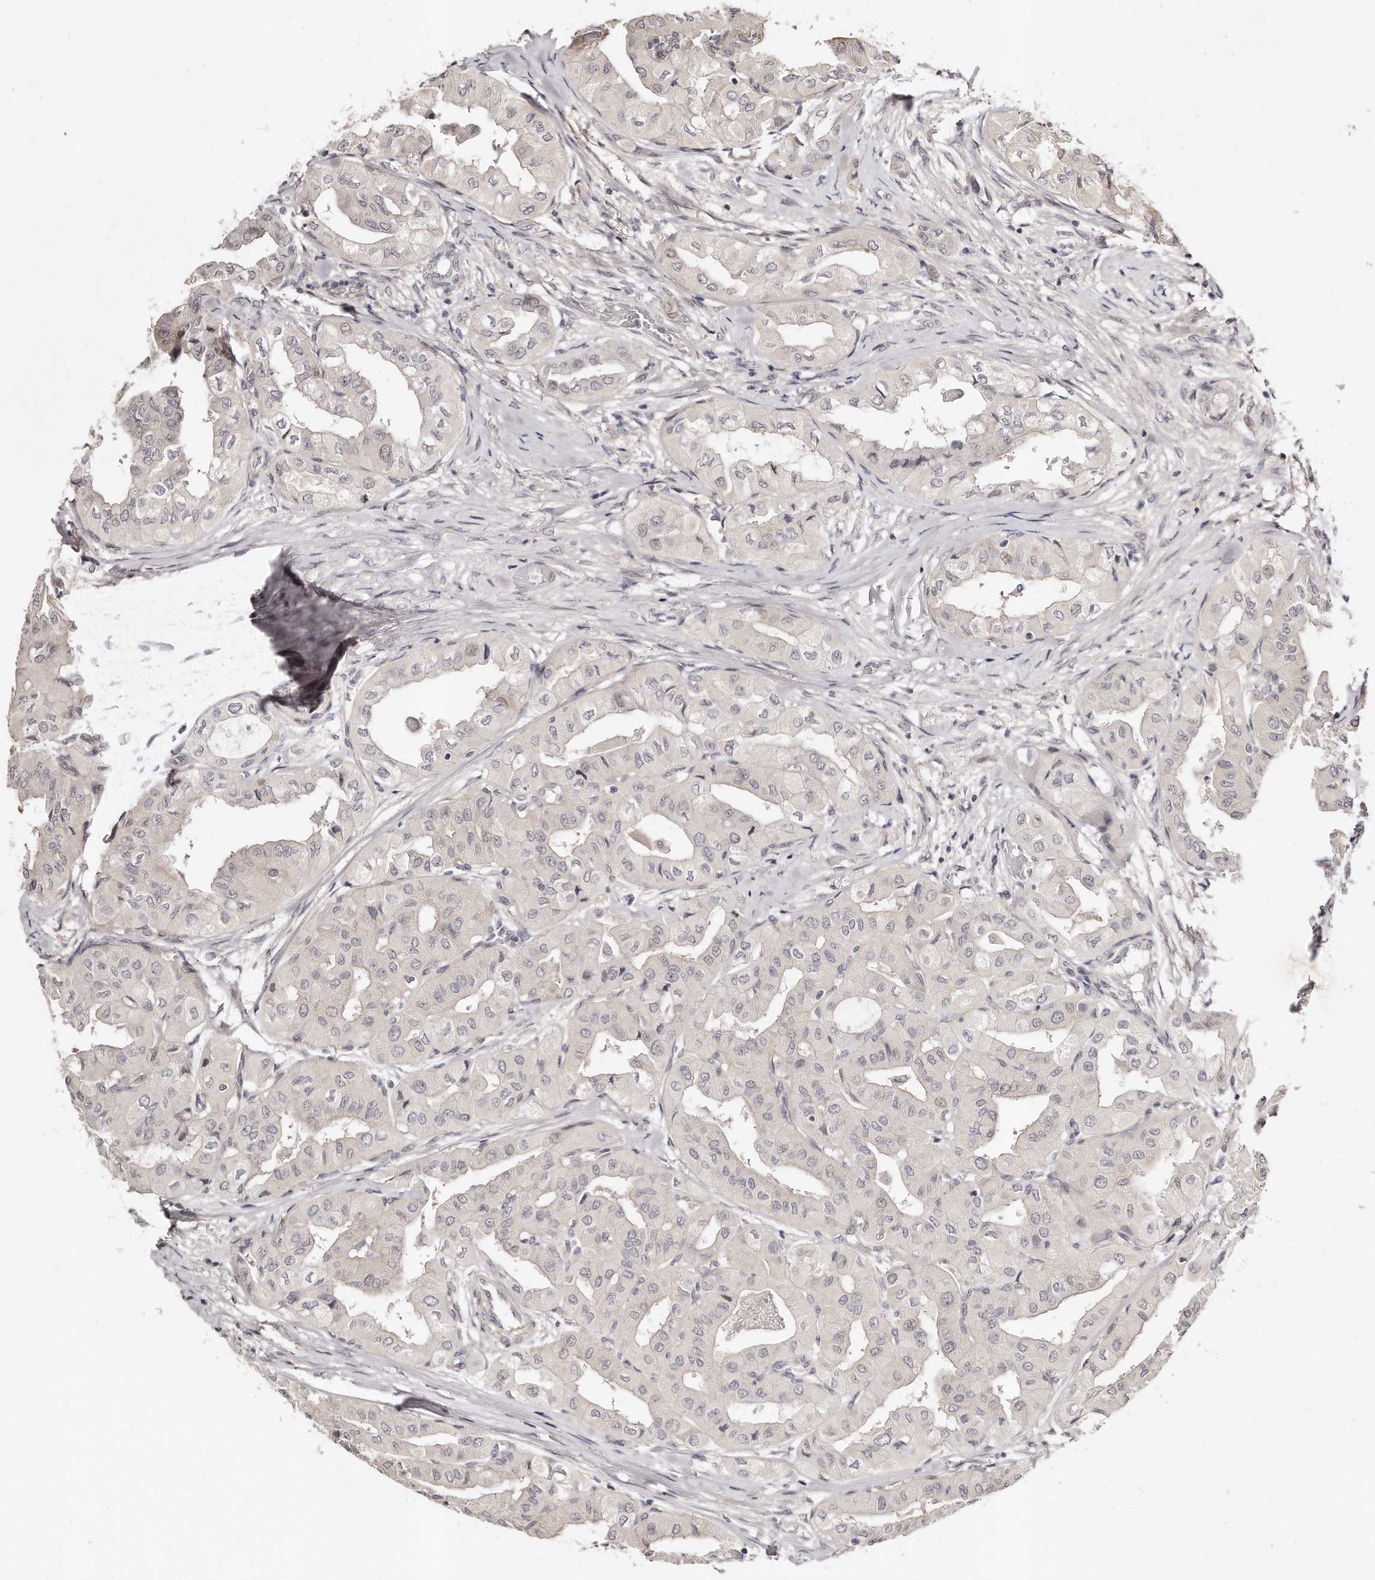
{"staining": {"intensity": "negative", "quantity": "none", "location": "none"}, "tissue": "thyroid cancer", "cell_type": "Tumor cells", "image_type": "cancer", "snomed": [{"axis": "morphology", "description": "Papillary adenocarcinoma, NOS"}, {"axis": "topography", "description": "Thyroid gland"}], "caption": "The micrograph exhibits no staining of tumor cells in papillary adenocarcinoma (thyroid).", "gene": "CASZ1", "patient": {"sex": "female", "age": 59}}